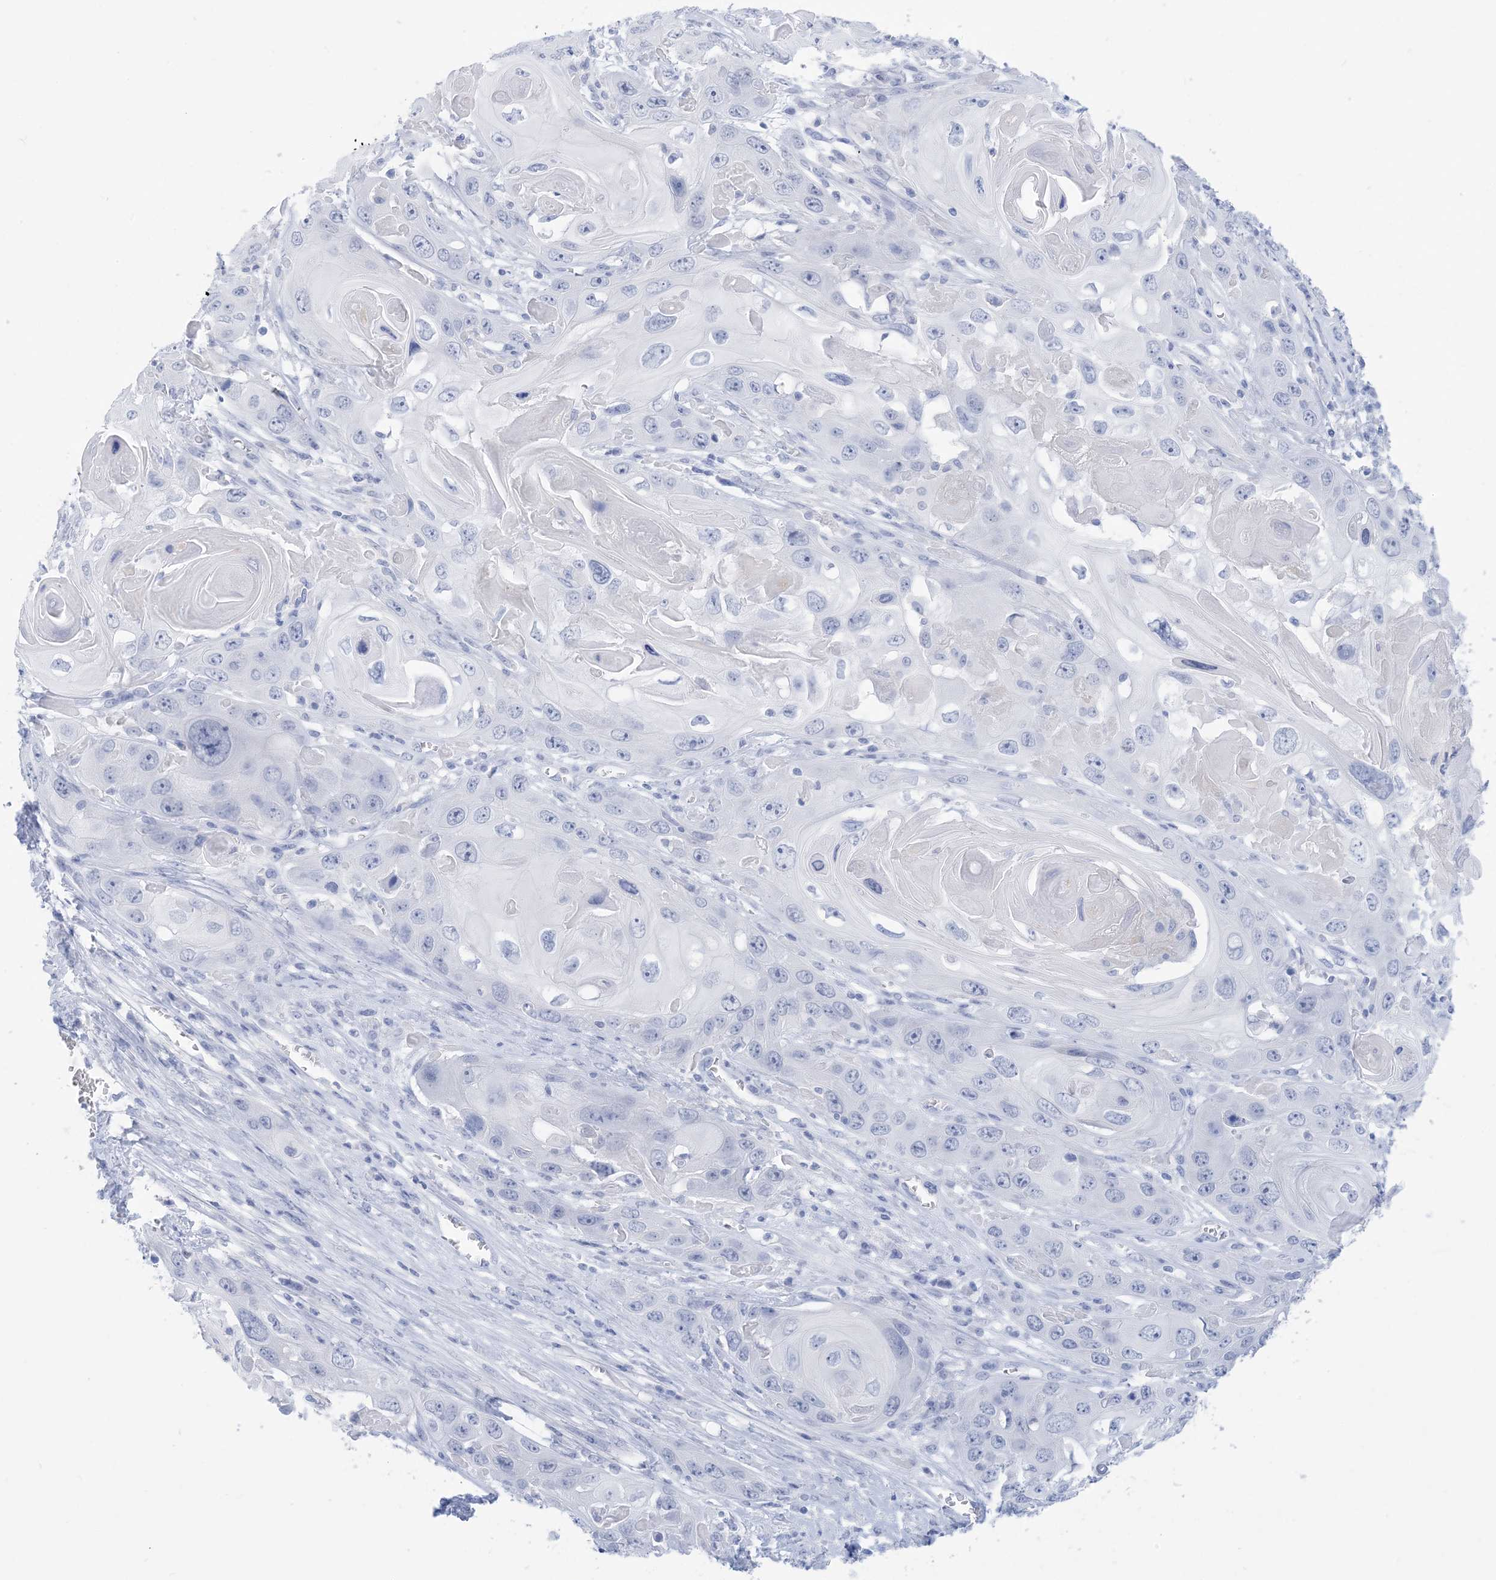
{"staining": {"intensity": "negative", "quantity": "none", "location": "none"}, "tissue": "skin cancer", "cell_type": "Tumor cells", "image_type": "cancer", "snomed": [{"axis": "morphology", "description": "Squamous cell carcinoma, NOS"}, {"axis": "topography", "description": "Skin"}], "caption": "The micrograph displays no staining of tumor cells in squamous cell carcinoma (skin). (DAB (3,3'-diaminobenzidine) IHC, high magnification).", "gene": "SH3YL1", "patient": {"sex": "male", "age": 55}}